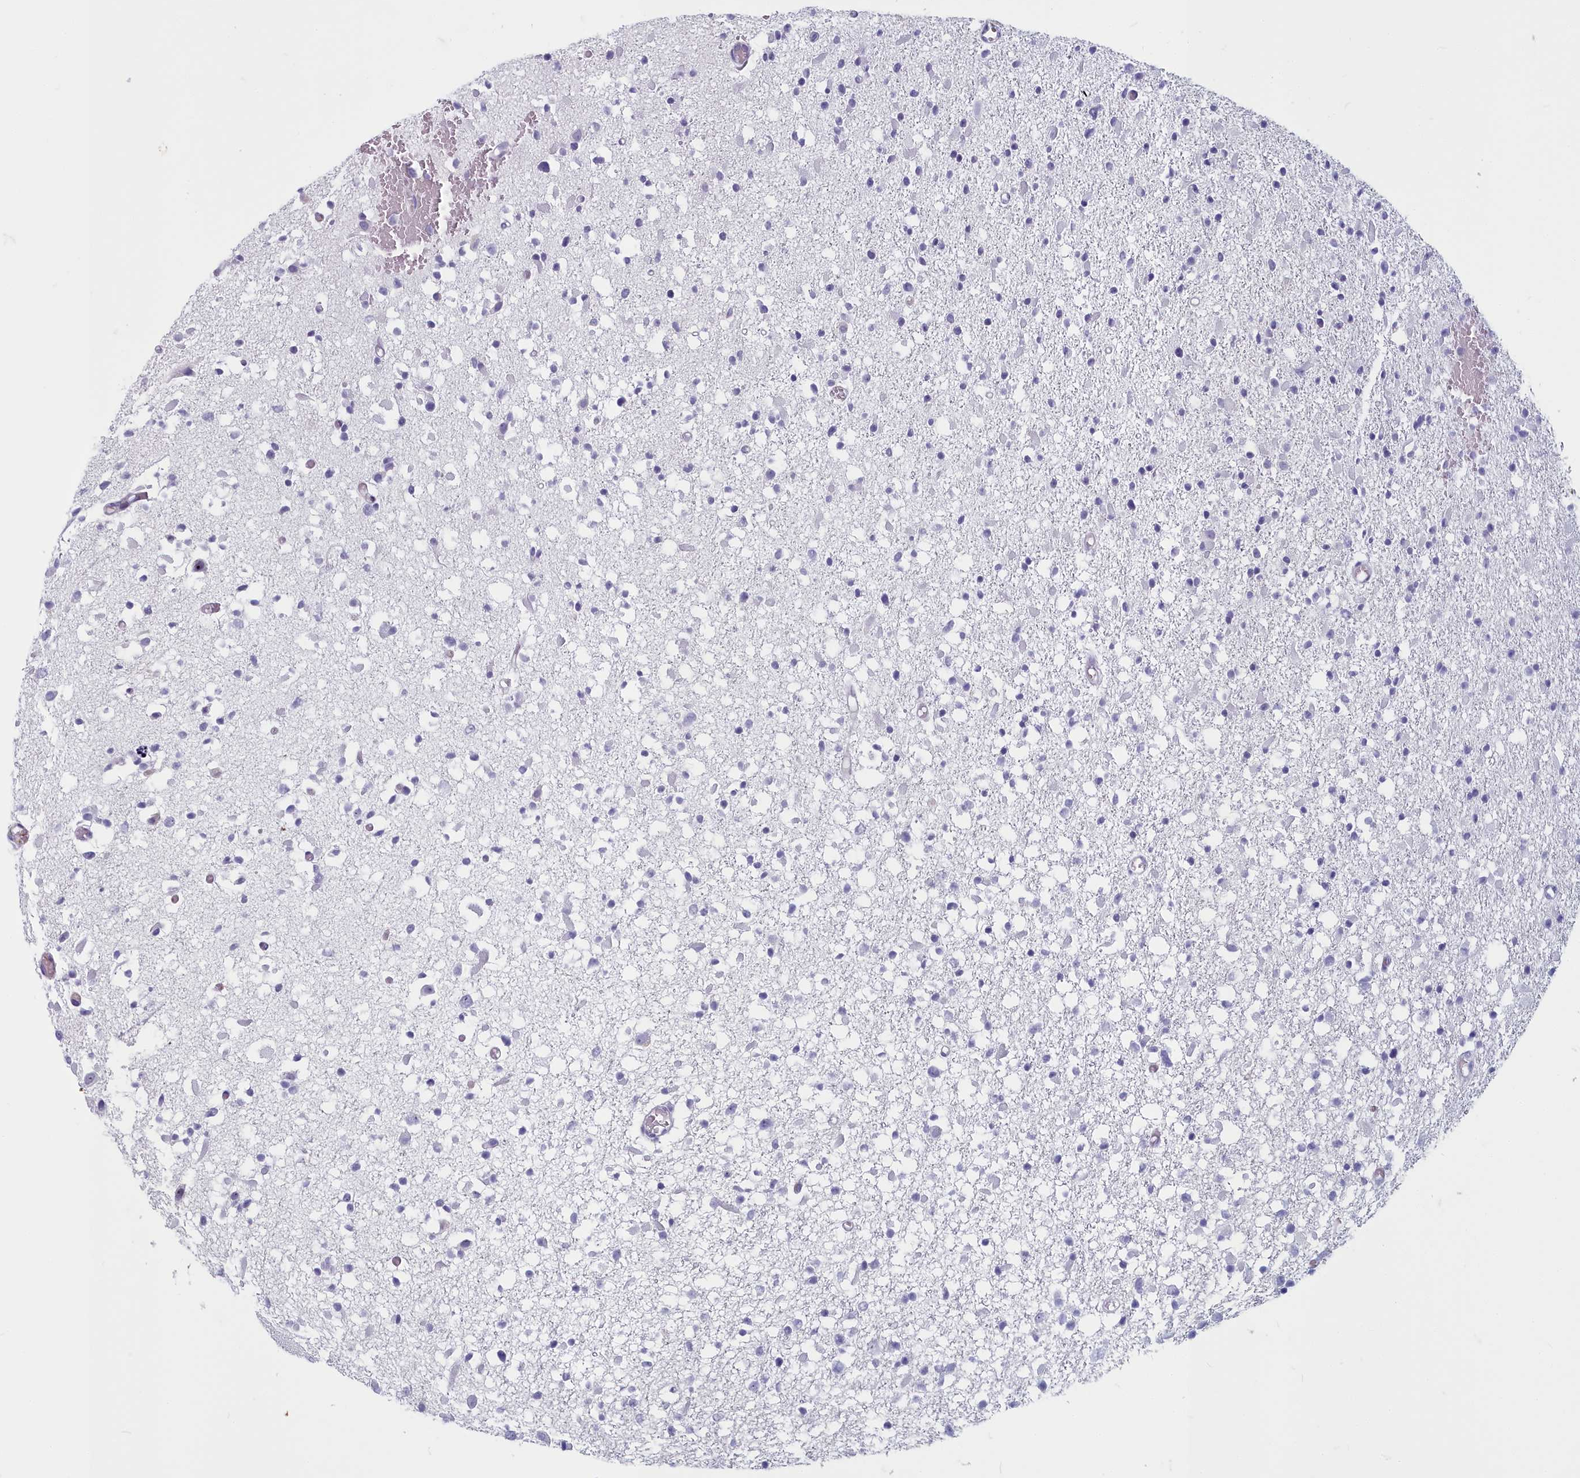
{"staining": {"intensity": "negative", "quantity": "none", "location": "none"}, "tissue": "glioma", "cell_type": "Tumor cells", "image_type": "cancer", "snomed": [{"axis": "morphology", "description": "Glioma, malignant, Low grade"}, {"axis": "topography", "description": "Brain"}], "caption": "A photomicrograph of human glioma is negative for staining in tumor cells.", "gene": "INSYN2A", "patient": {"sex": "female", "age": 22}}